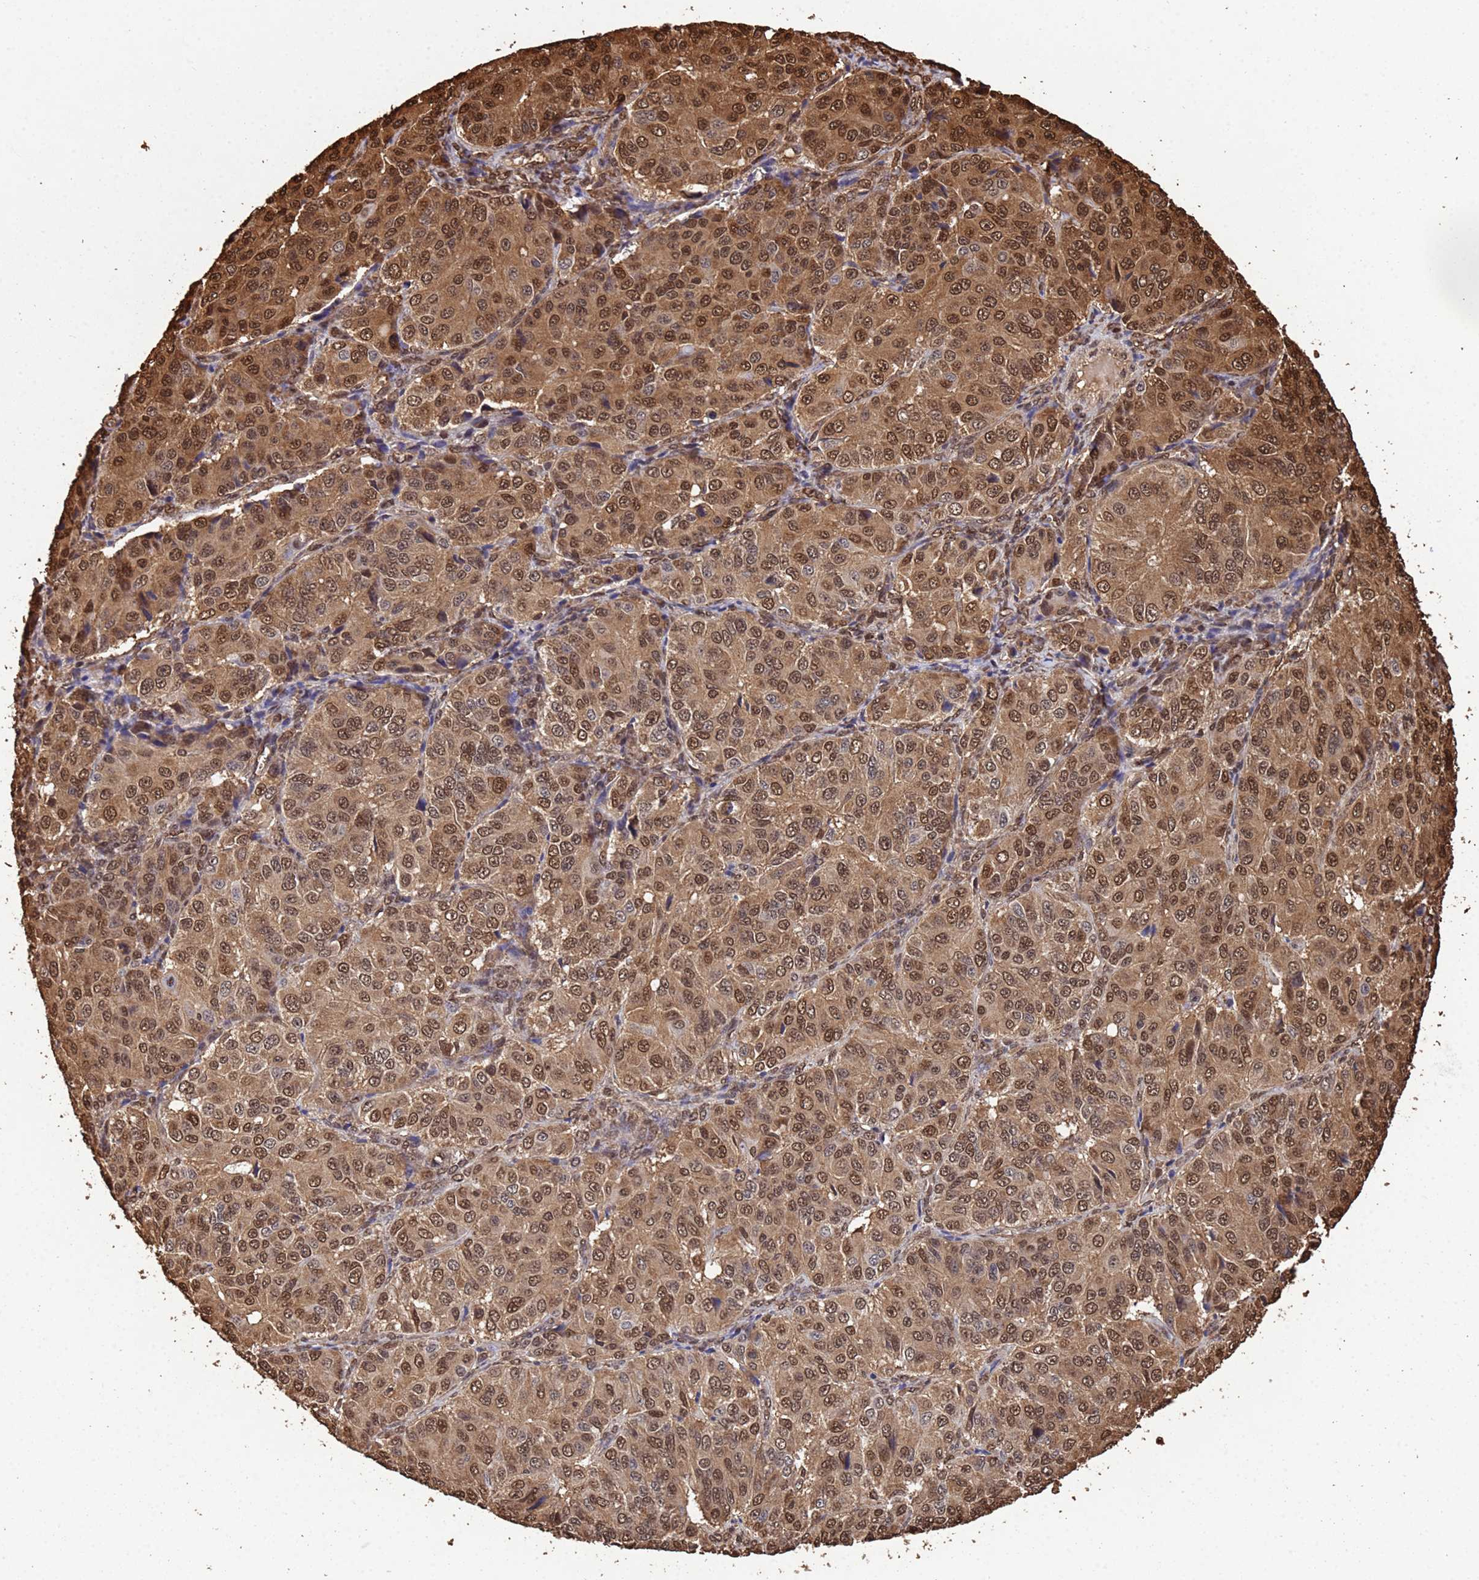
{"staining": {"intensity": "moderate", "quantity": ">75%", "location": "cytoplasmic/membranous,nuclear"}, "tissue": "ovarian cancer", "cell_type": "Tumor cells", "image_type": "cancer", "snomed": [{"axis": "morphology", "description": "Carcinoma, endometroid"}, {"axis": "topography", "description": "Ovary"}], "caption": "Ovarian cancer tissue demonstrates moderate cytoplasmic/membranous and nuclear staining in about >75% of tumor cells, visualized by immunohistochemistry.", "gene": "SUMO4", "patient": {"sex": "female", "age": 51}}